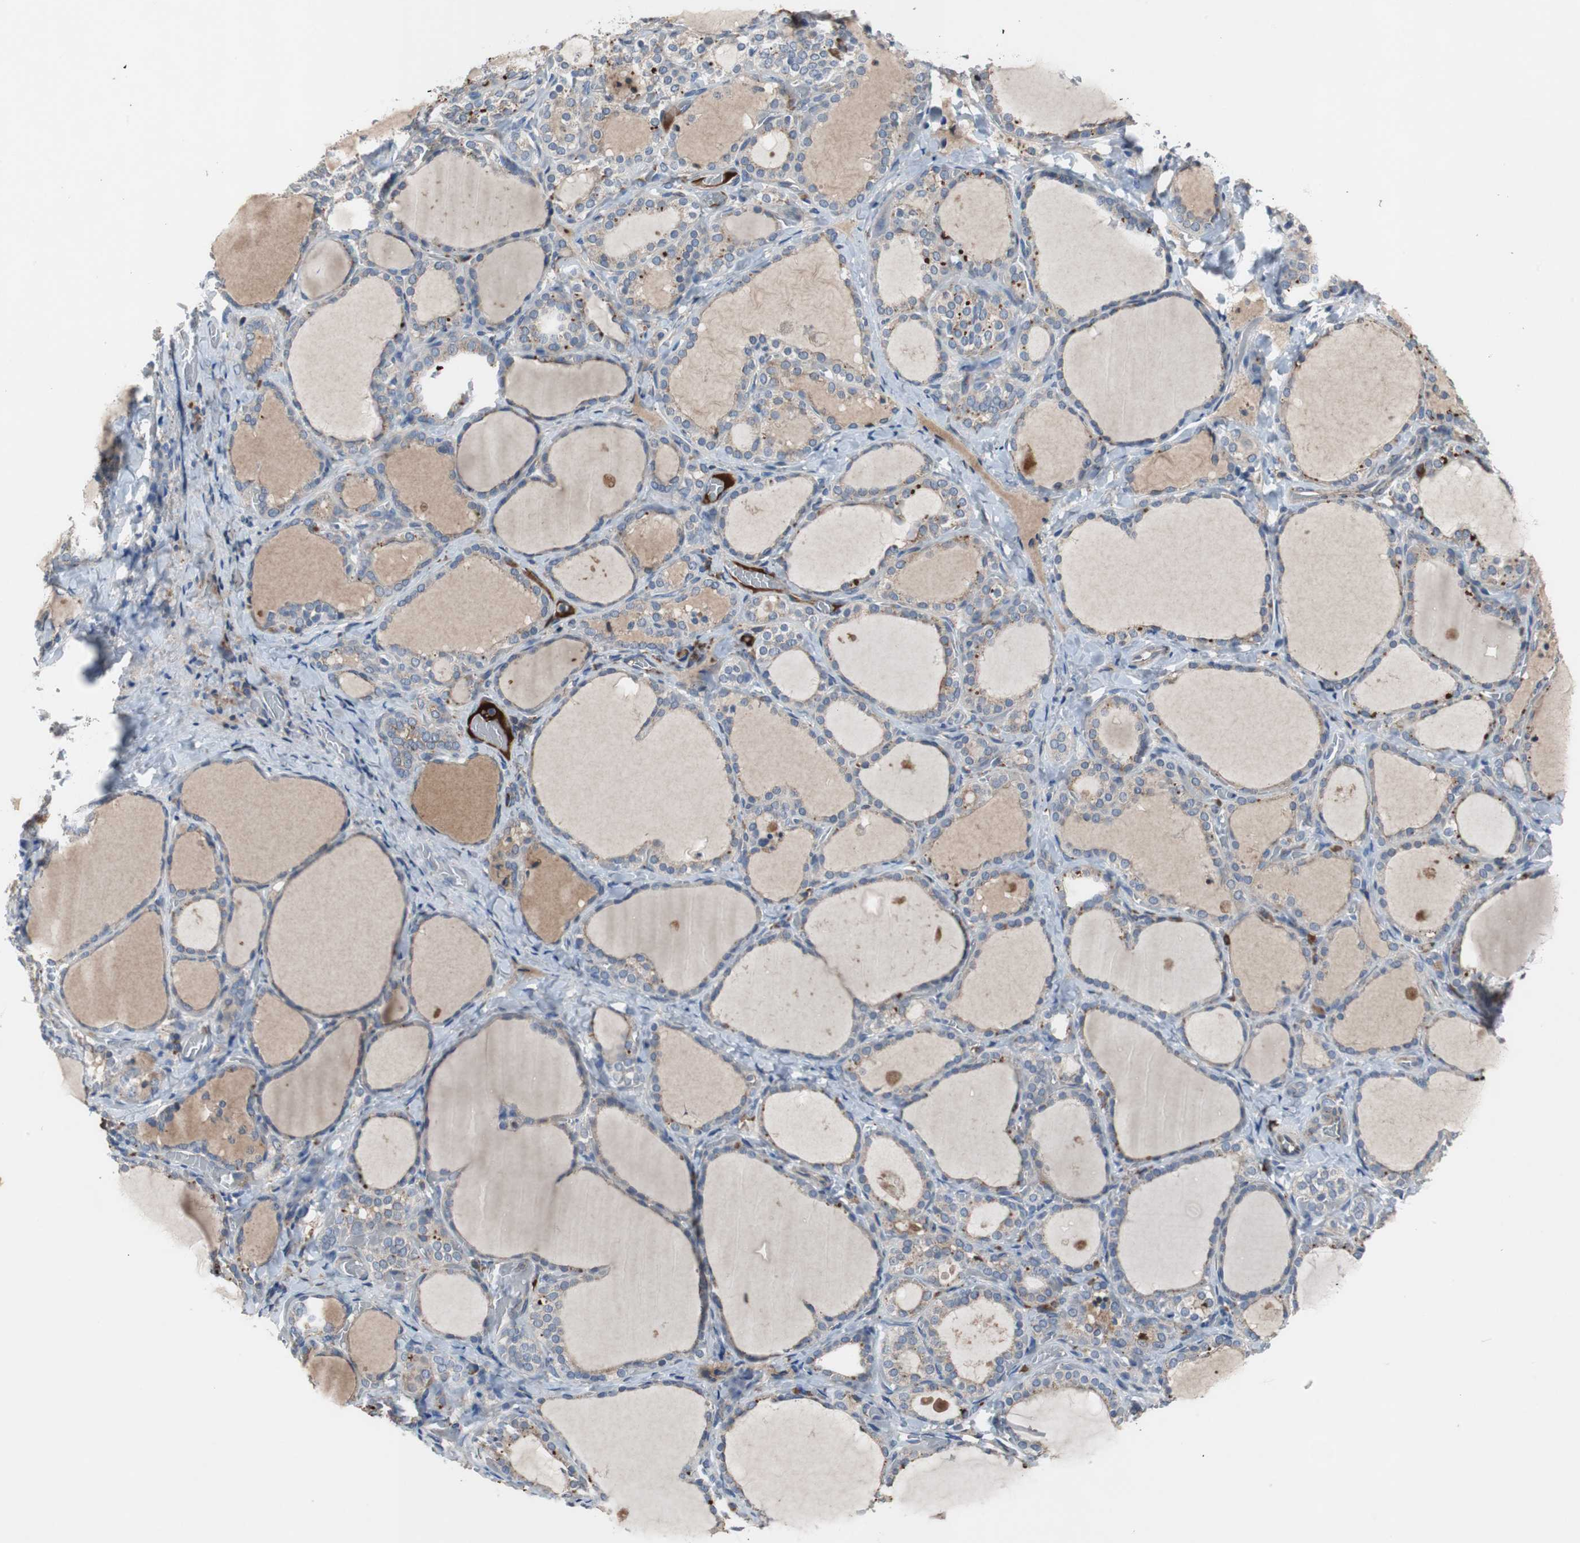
{"staining": {"intensity": "moderate", "quantity": "25%-75%", "location": "cytoplasmic/membranous"}, "tissue": "thyroid gland", "cell_type": "Glandular cells", "image_type": "normal", "snomed": [{"axis": "morphology", "description": "Normal tissue, NOS"}, {"axis": "morphology", "description": "Papillary adenocarcinoma, NOS"}, {"axis": "topography", "description": "Thyroid gland"}], "caption": "A histopathology image of thyroid gland stained for a protein displays moderate cytoplasmic/membranous brown staining in glandular cells.", "gene": "SORT1", "patient": {"sex": "female", "age": 30}}